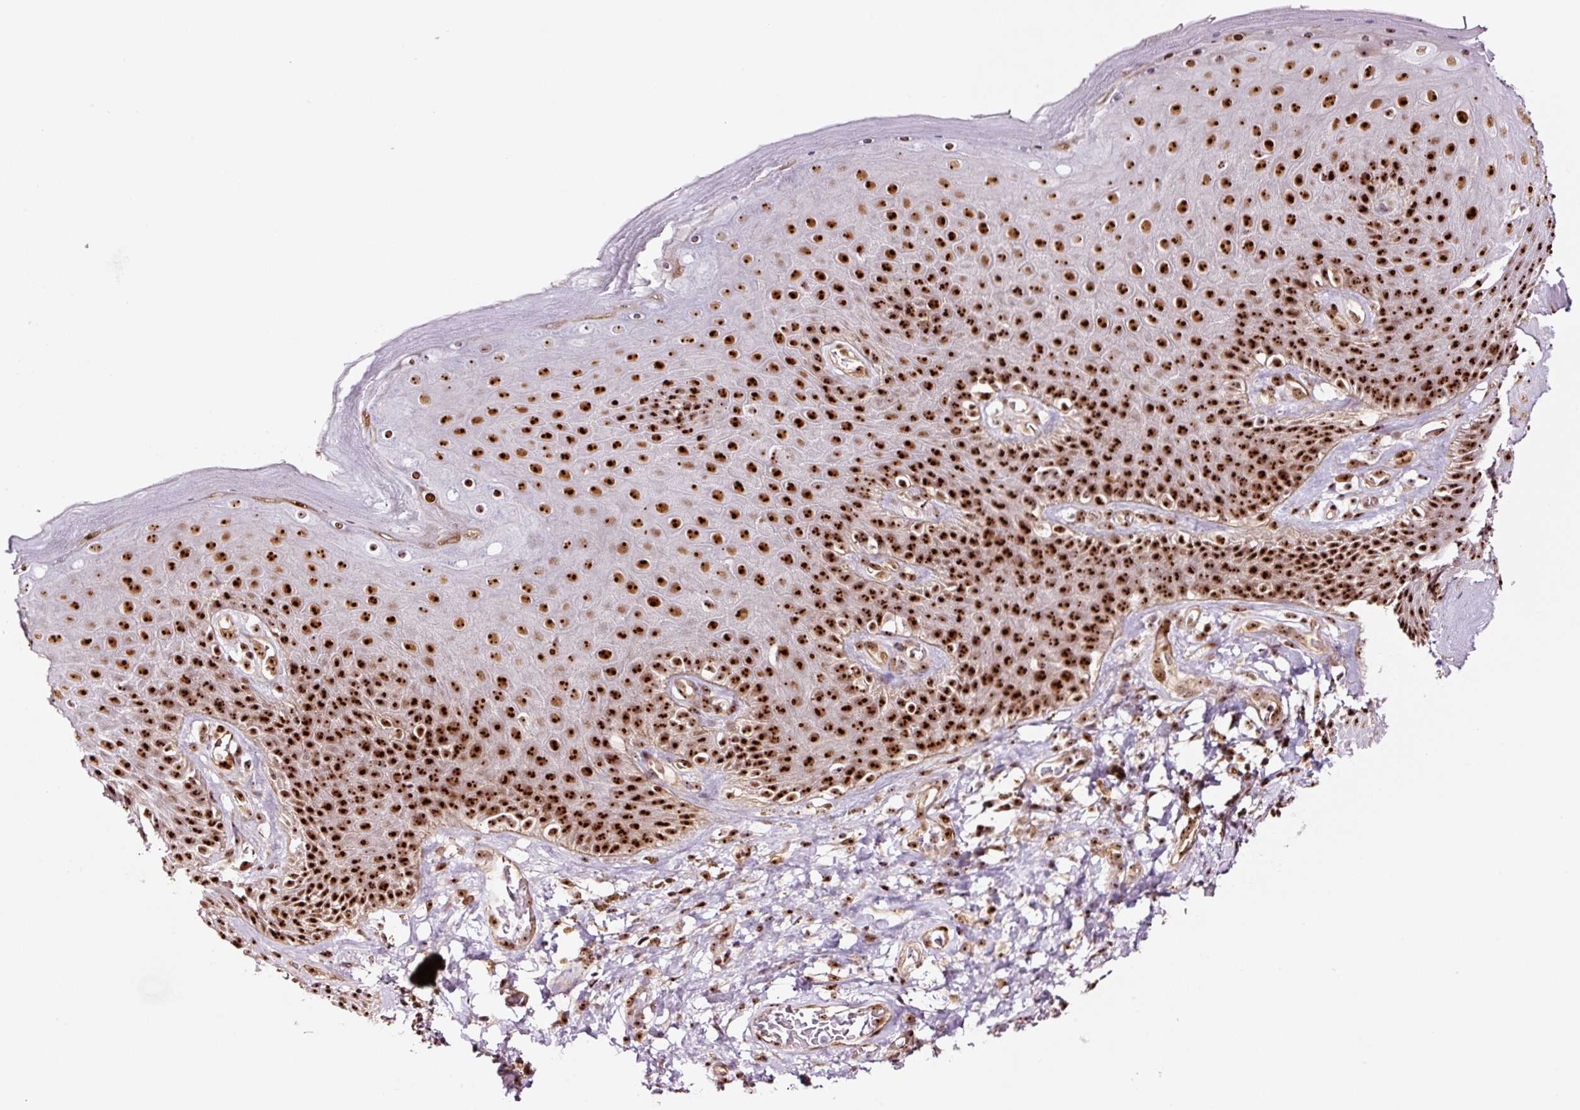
{"staining": {"intensity": "strong", "quantity": ">75%", "location": "nuclear"}, "tissue": "skin", "cell_type": "Epidermal cells", "image_type": "normal", "snomed": [{"axis": "morphology", "description": "Normal tissue, NOS"}, {"axis": "topography", "description": "Anal"}, {"axis": "topography", "description": "Peripheral nerve tissue"}], "caption": "About >75% of epidermal cells in unremarkable skin show strong nuclear protein expression as visualized by brown immunohistochemical staining.", "gene": "GNL3", "patient": {"sex": "male", "age": 53}}